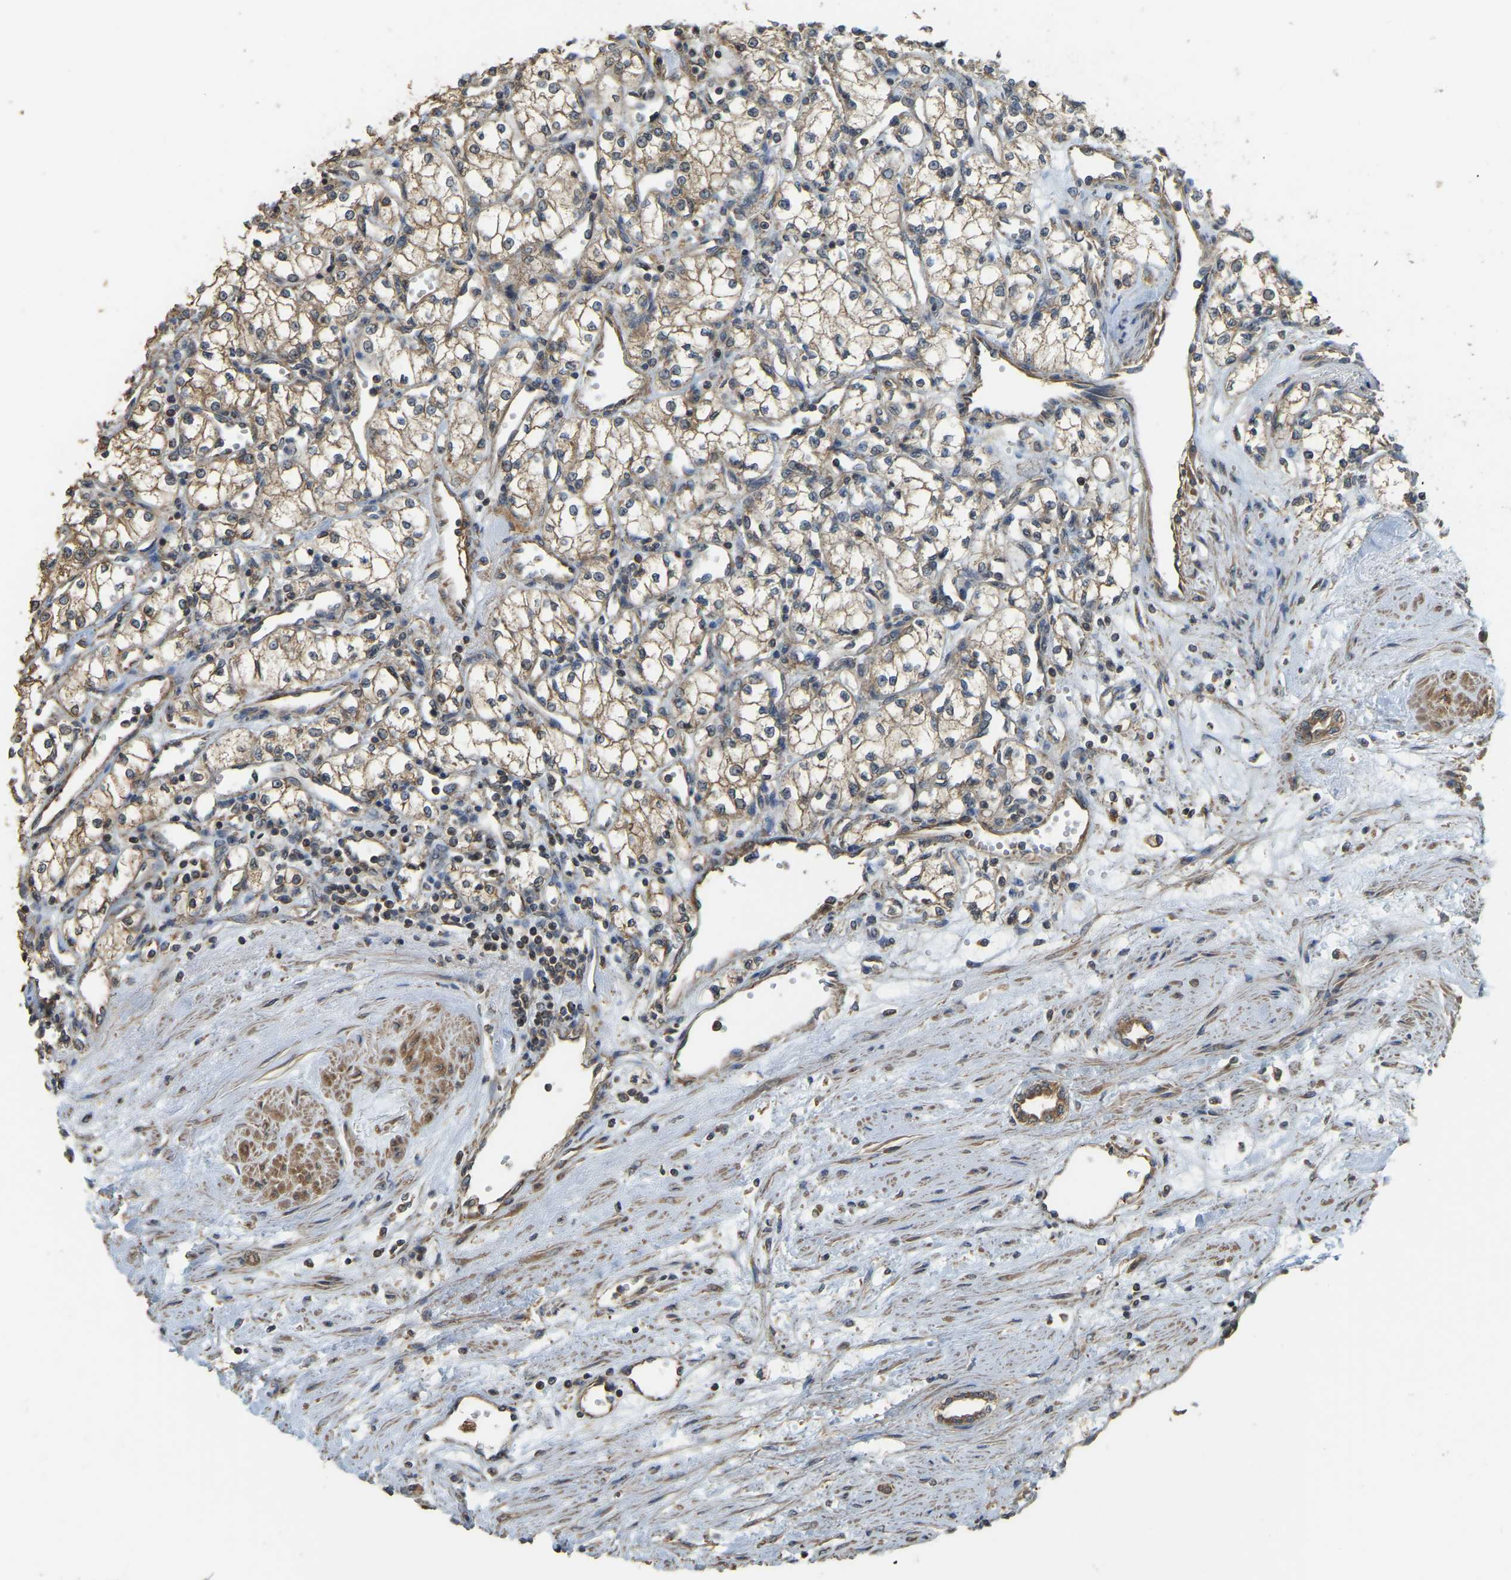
{"staining": {"intensity": "moderate", "quantity": ">75%", "location": "cytoplasmic/membranous"}, "tissue": "renal cancer", "cell_type": "Tumor cells", "image_type": "cancer", "snomed": [{"axis": "morphology", "description": "Adenocarcinoma, NOS"}, {"axis": "topography", "description": "Kidney"}], "caption": "This photomicrograph exhibits IHC staining of human renal cancer, with medium moderate cytoplasmic/membranous expression in about >75% of tumor cells.", "gene": "GNG2", "patient": {"sex": "male", "age": 59}}